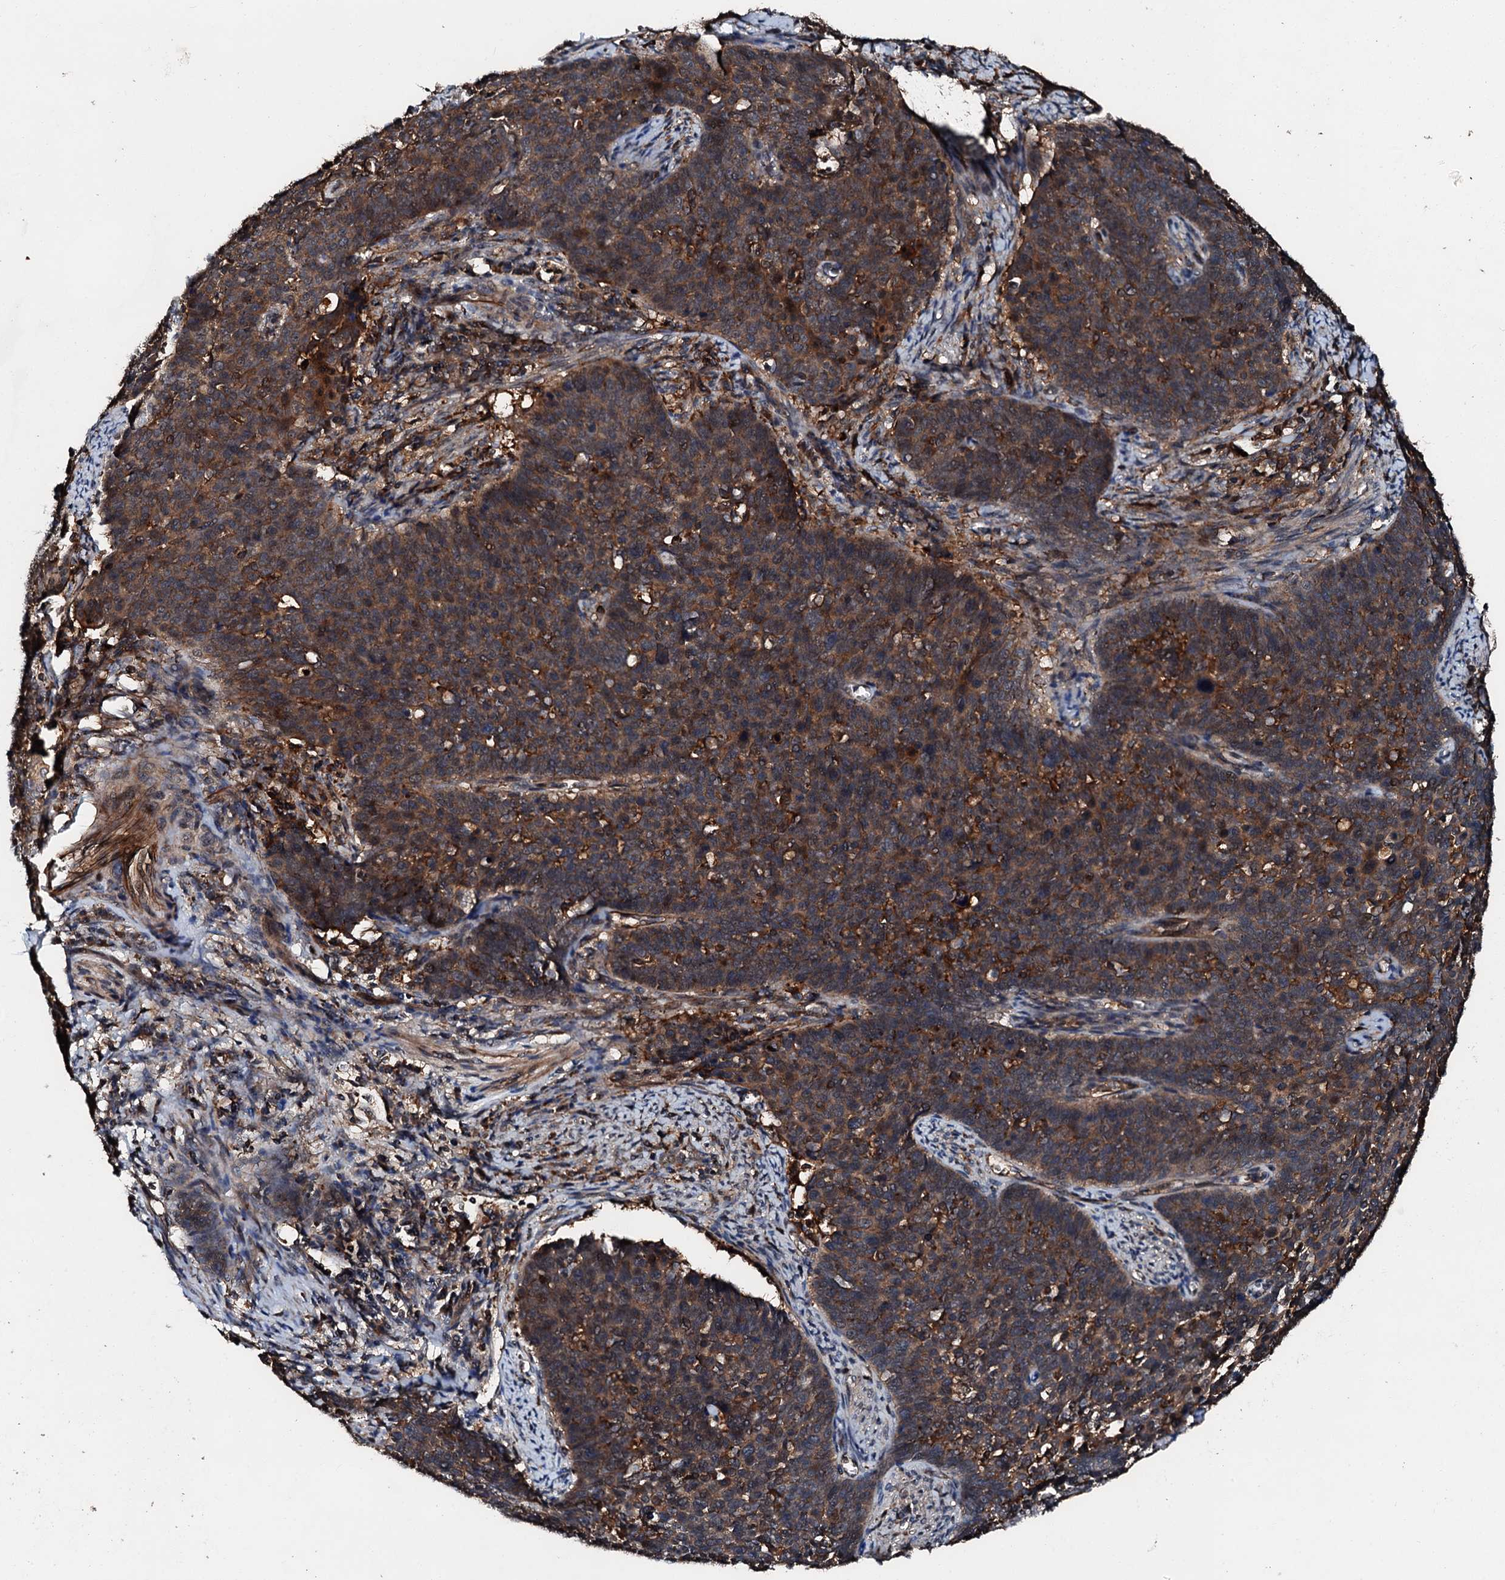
{"staining": {"intensity": "moderate", "quantity": ">75%", "location": "cytoplasmic/membranous"}, "tissue": "cervical cancer", "cell_type": "Tumor cells", "image_type": "cancer", "snomed": [{"axis": "morphology", "description": "Squamous cell carcinoma, NOS"}, {"axis": "topography", "description": "Cervix"}], "caption": "Immunohistochemical staining of human cervical cancer (squamous cell carcinoma) demonstrates medium levels of moderate cytoplasmic/membranous protein staining in about >75% of tumor cells.", "gene": "FGD4", "patient": {"sex": "female", "age": 39}}